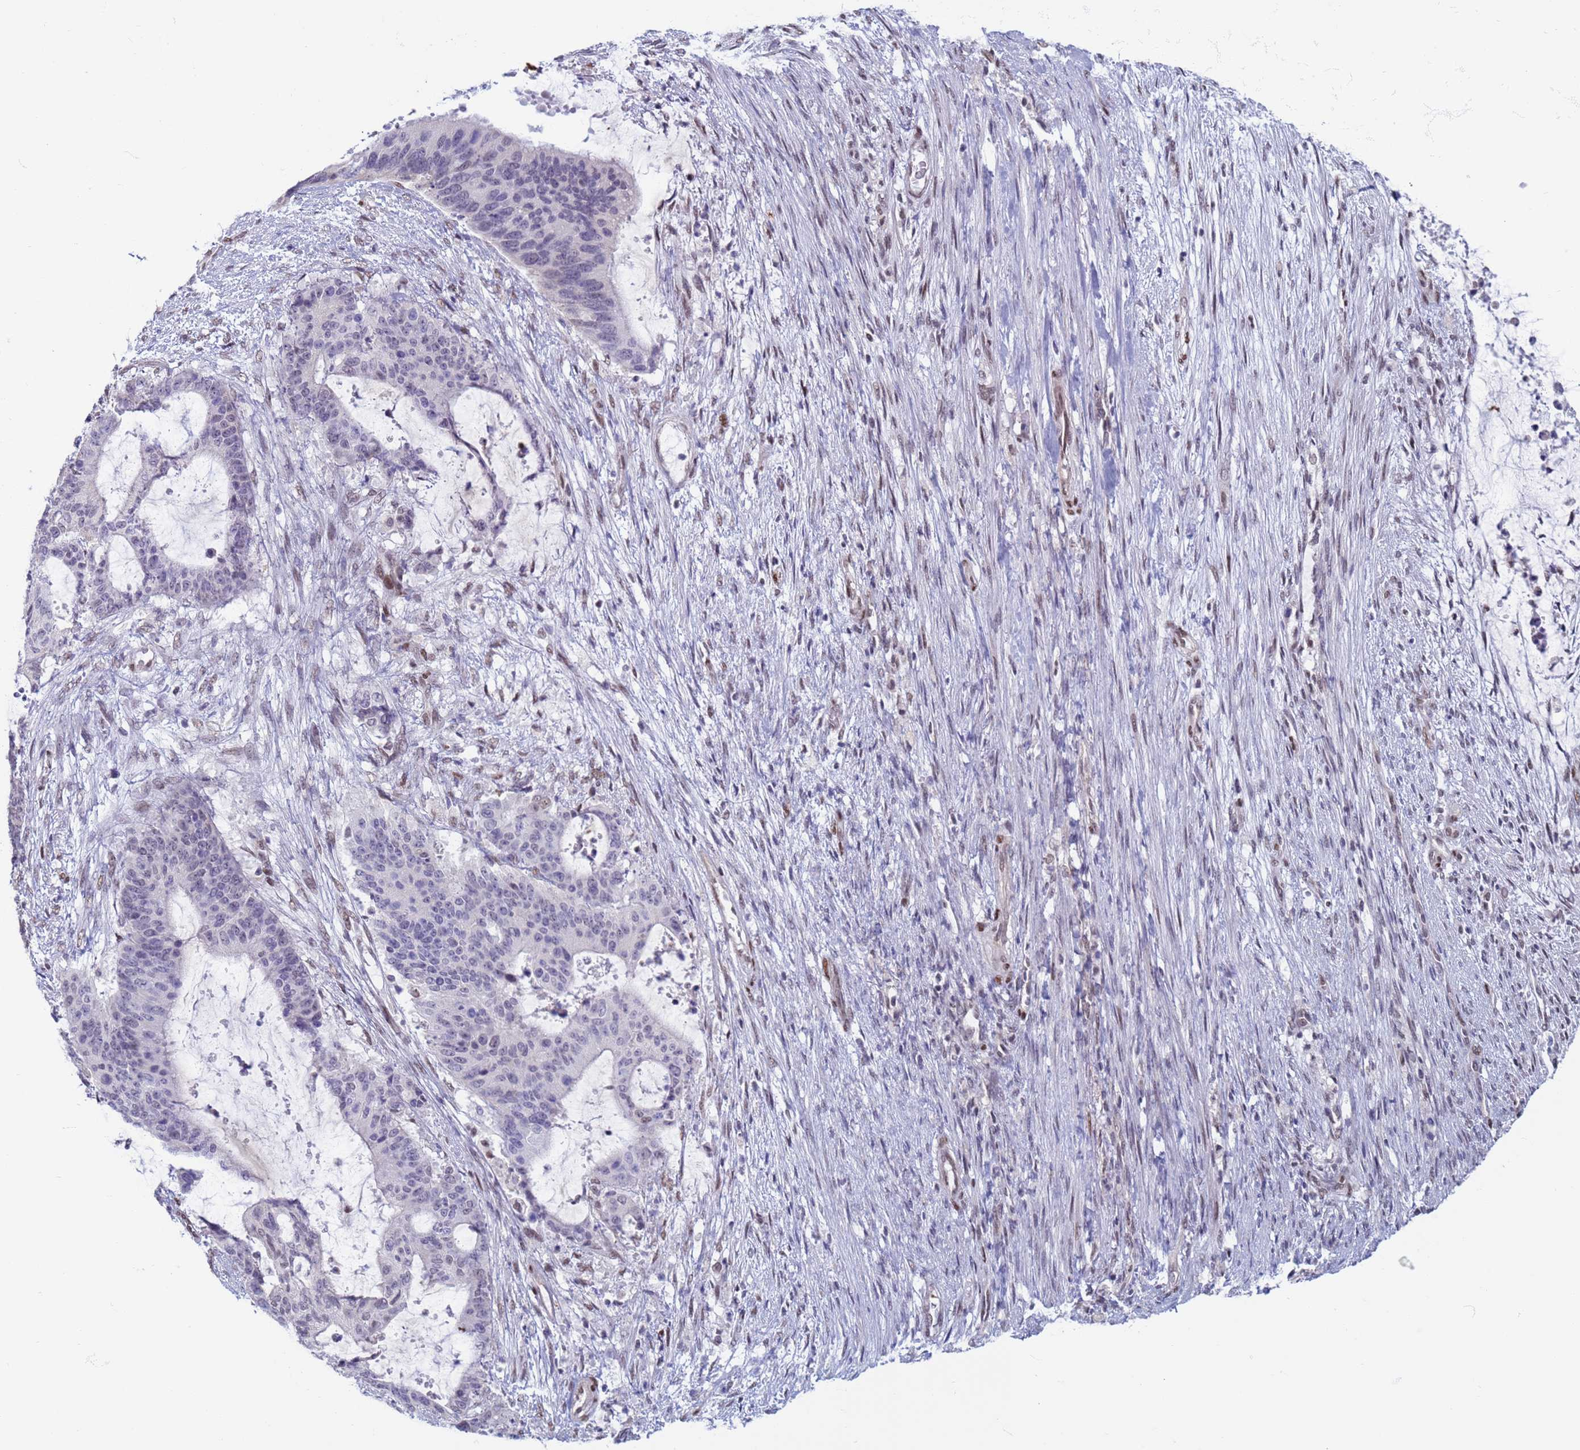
{"staining": {"intensity": "negative", "quantity": "none", "location": "none"}, "tissue": "liver cancer", "cell_type": "Tumor cells", "image_type": "cancer", "snomed": [{"axis": "morphology", "description": "Normal tissue, NOS"}, {"axis": "morphology", "description": "Cholangiocarcinoma"}, {"axis": "topography", "description": "Liver"}, {"axis": "topography", "description": "Peripheral nerve tissue"}], "caption": "A micrograph of human cholangiocarcinoma (liver) is negative for staining in tumor cells.", "gene": "SAE1", "patient": {"sex": "female", "age": 73}}